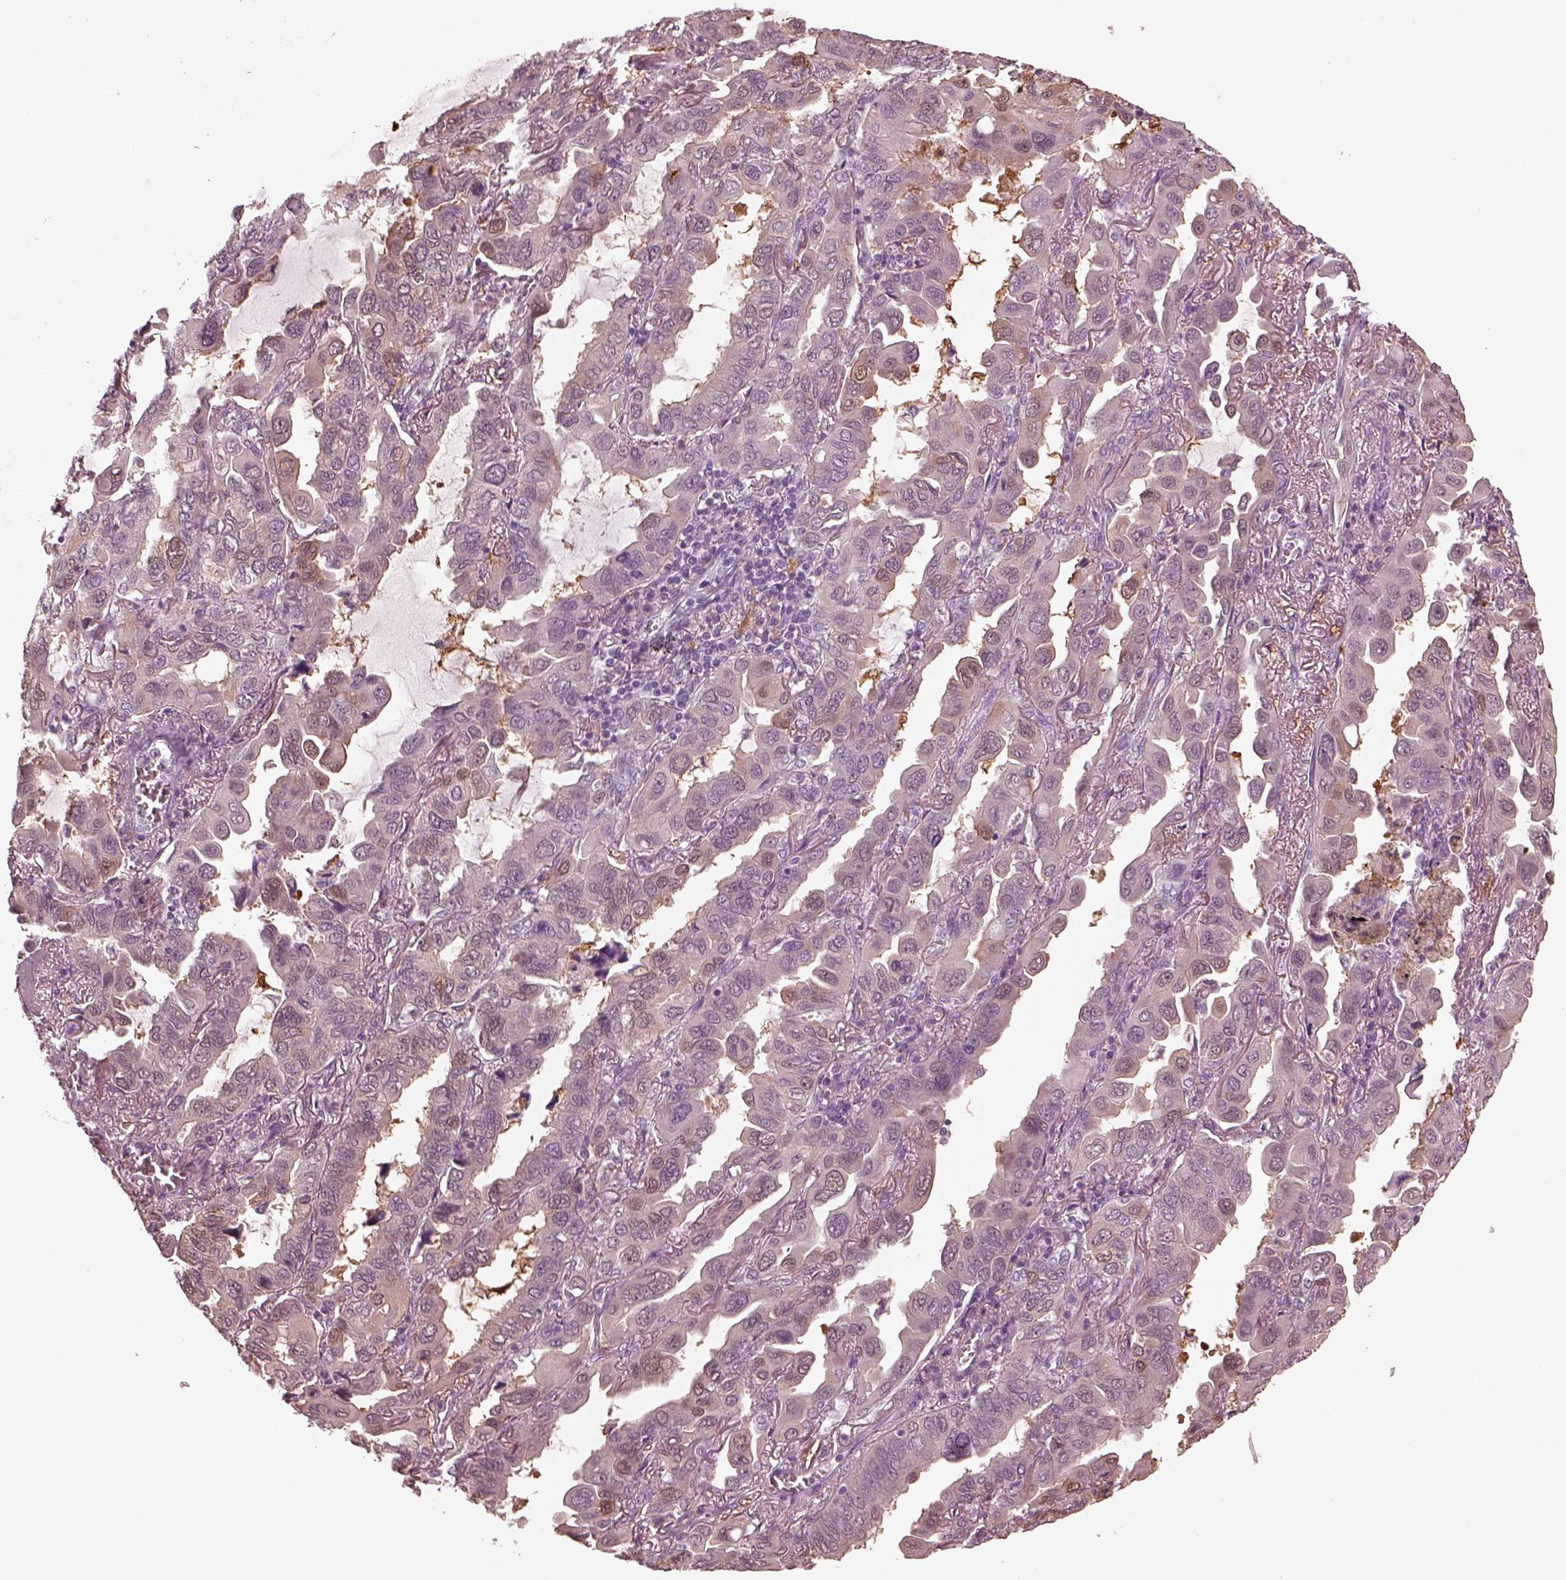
{"staining": {"intensity": "negative", "quantity": "none", "location": "none"}, "tissue": "lung cancer", "cell_type": "Tumor cells", "image_type": "cancer", "snomed": [{"axis": "morphology", "description": "Adenocarcinoma, NOS"}, {"axis": "topography", "description": "Lung"}], "caption": "Immunohistochemistry photomicrograph of neoplastic tissue: human adenocarcinoma (lung) stained with DAB displays no significant protein staining in tumor cells.", "gene": "C2orf81", "patient": {"sex": "male", "age": 64}}